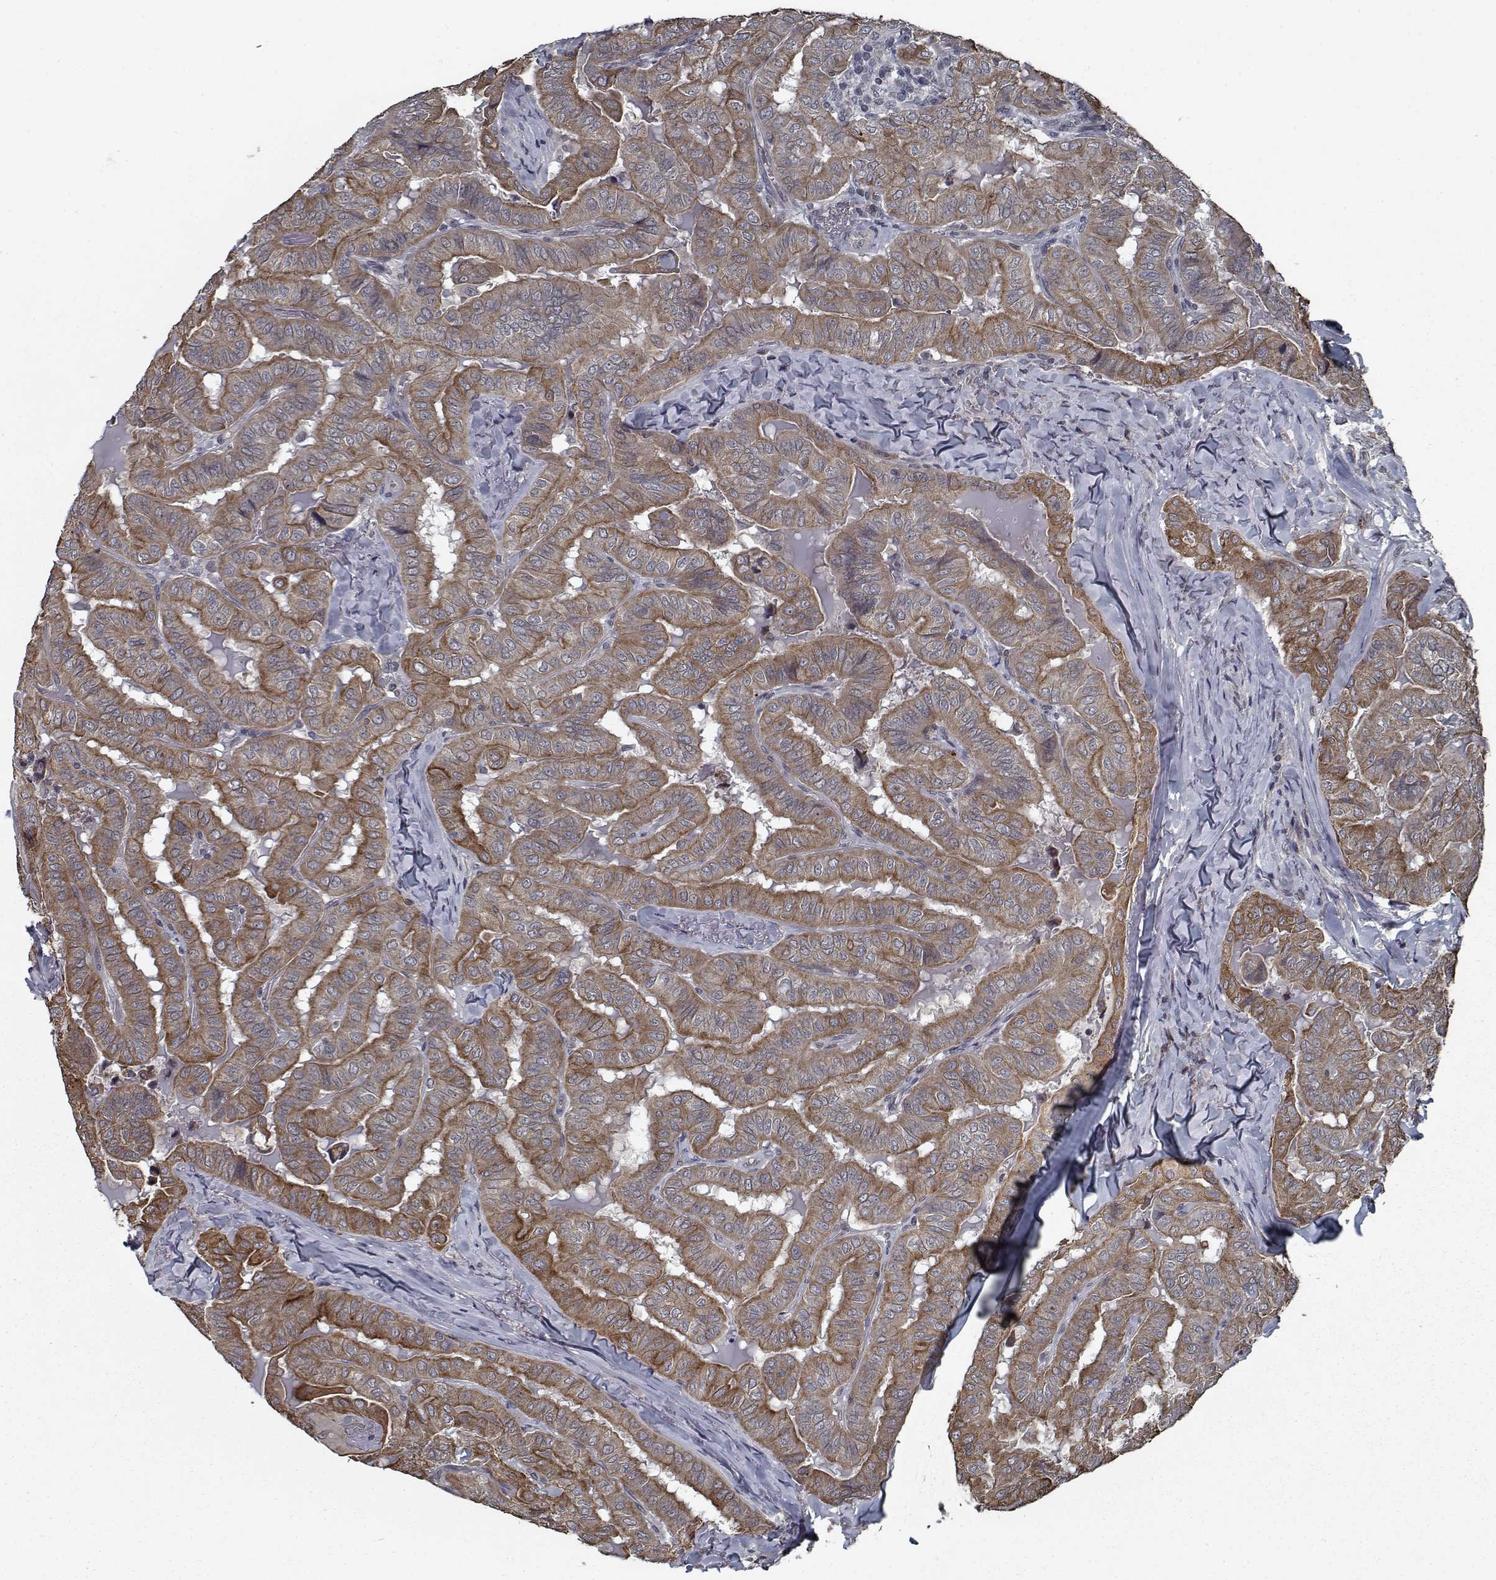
{"staining": {"intensity": "moderate", "quantity": ">75%", "location": "cytoplasmic/membranous"}, "tissue": "thyroid cancer", "cell_type": "Tumor cells", "image_type": "cancer", "snomed": [{"axis": "morphology", "description": "Papillary adenocarcinoma, NOS"}, {"axis": "topography", "description": "Thyroid gland"}], "caption": "Human thyroid cancer stained with a brown dye displays moderate cytoplasmic/membranous positive expression in approximately >75% of tumor cells.", "gene": "NLK", "patient": {"sex": "female", "age": 68}}